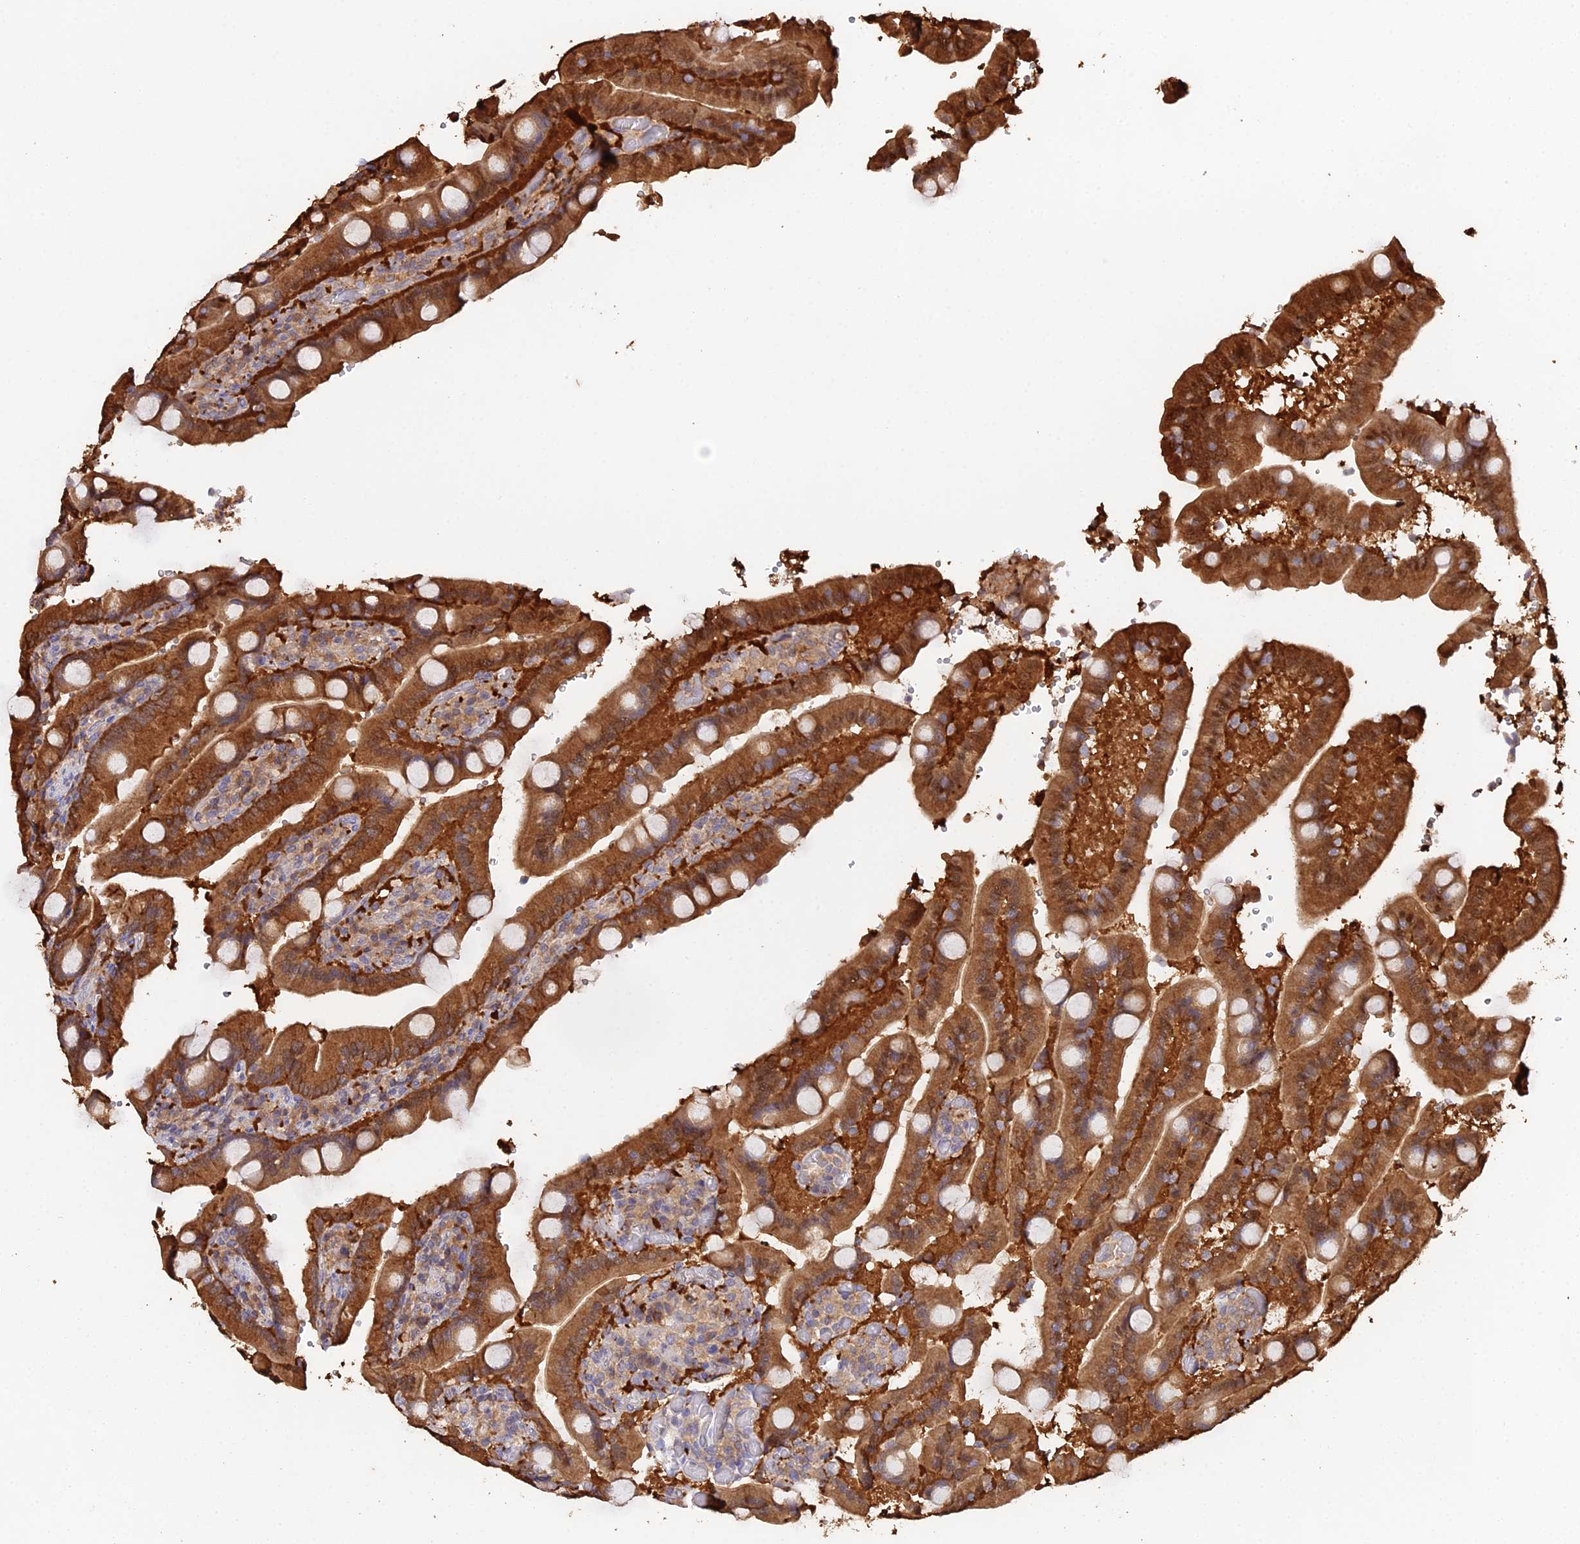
{"staining": {"intensity": "strong", "quantity": ">75%", "location": "cytoplasmic/membranous"}, "tissue": "duodenum", "cell_type": "Glandular cells", "image_type": "normal", "snomed": [{"axis": "morphology", "description": "Normal tissue, NOS"}, {"axis": "topography", "description": "Duodenum"}], "caption": "The photomicrograph exhibits immunohistochemical staining of normal duodenum. There is strong cytoplasmic/membranous expression is present in approximately >75% of glandular cells.", "gene": "FBP1", "patient": {"sex": "female", "age": 62}}